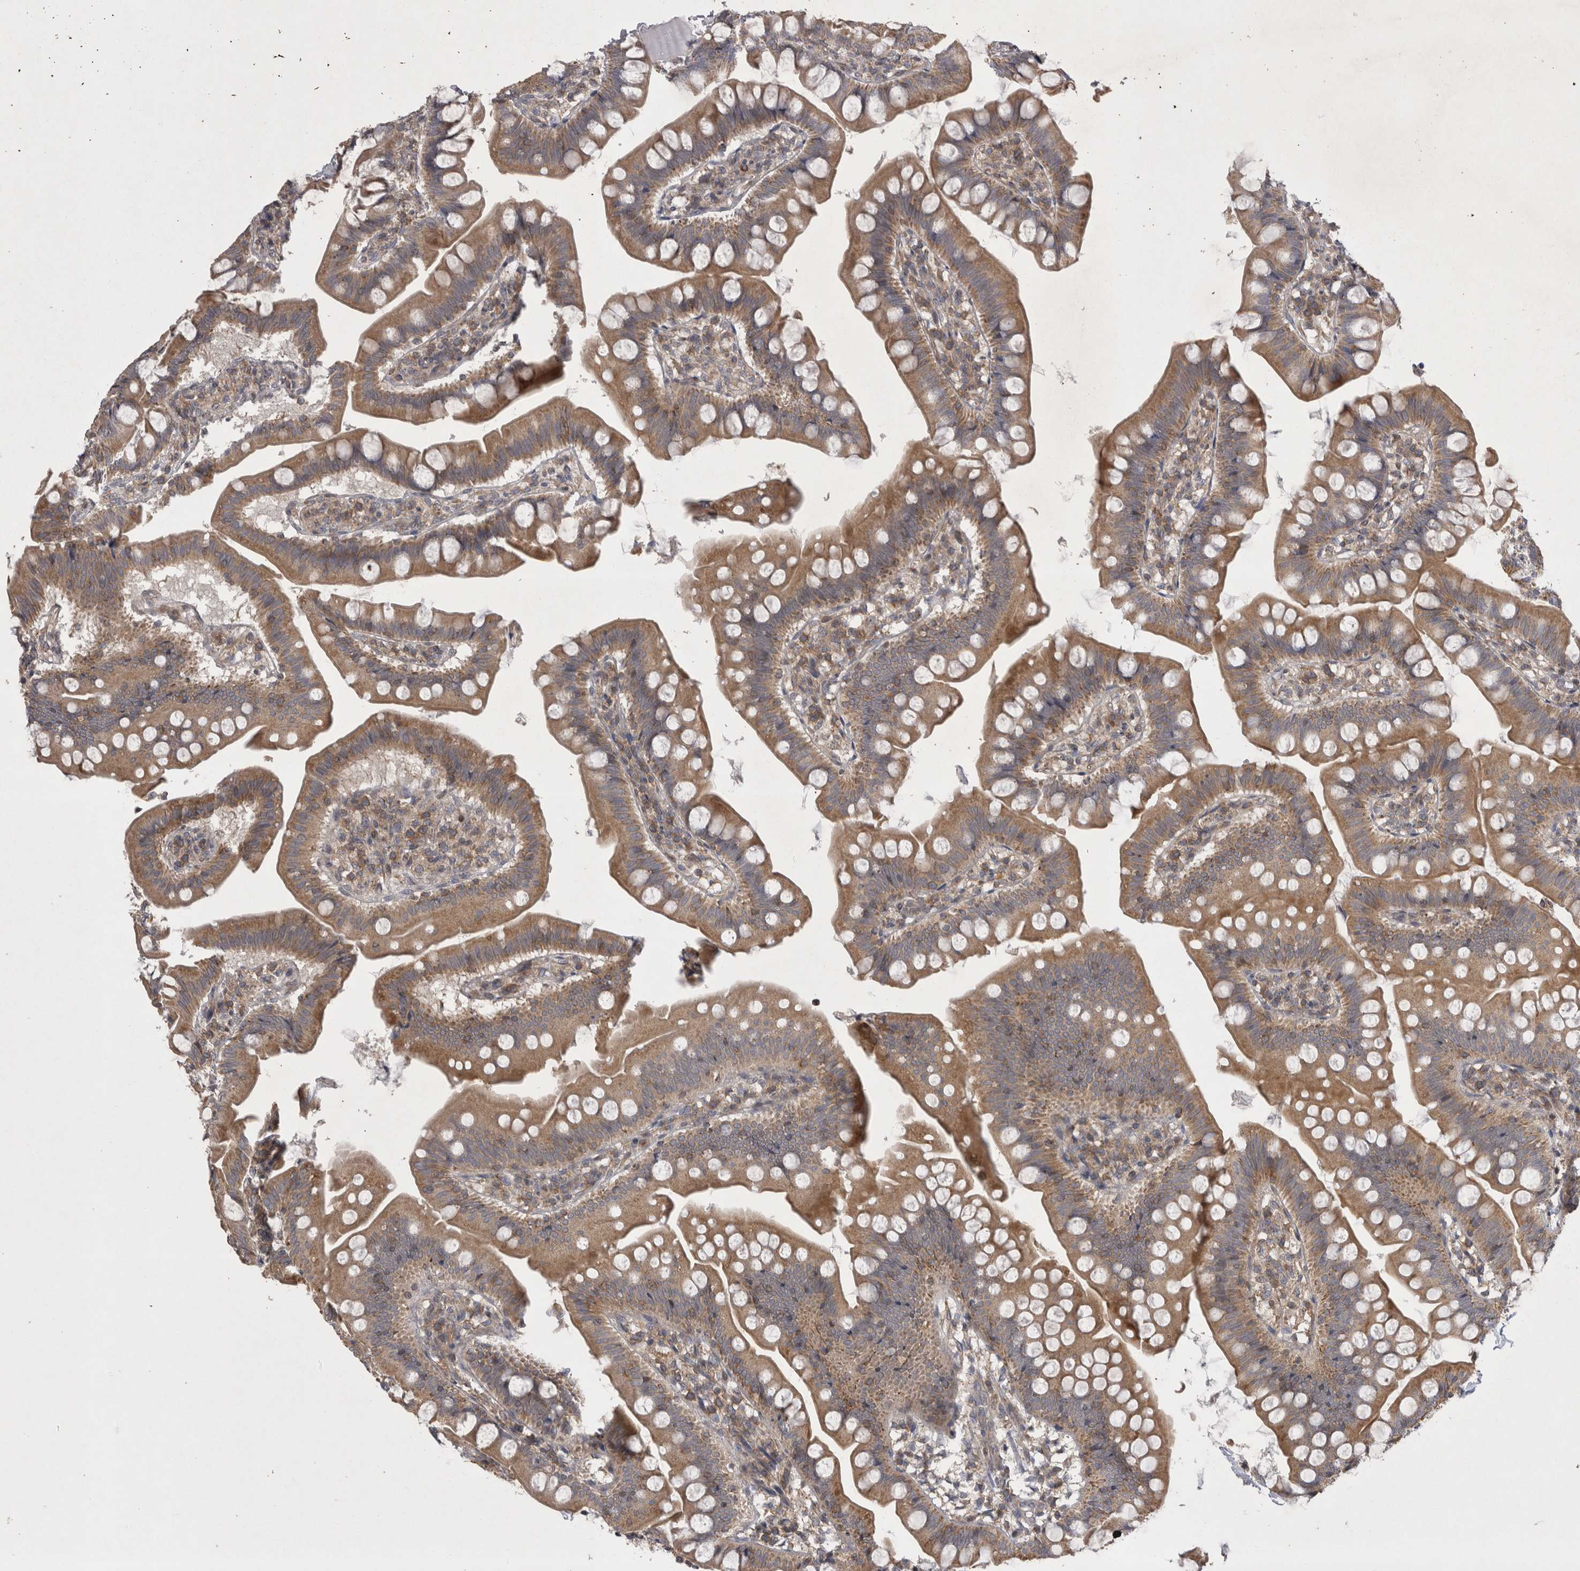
{"staining": {"intensity": "moderate", "quantity": ">75%", "location": "cytoplasmic/membranous"}, "tissue": "small intestine", "cell_type": "Glandular cells", "image_type": "normal", "snomed": [{"axis": "morphology", "description": "Normal tissue, NOS"}, {"axis": "topography", "description": "Small intestine"}], "caption": "Protein expression analysis of normal human small intestine reveals moderate cytoplasmic/membranous positivity in approximately >75% of glandular cells.", "gene": "TSPOAP1", "patient": {"sex": "male", "age": 7}}